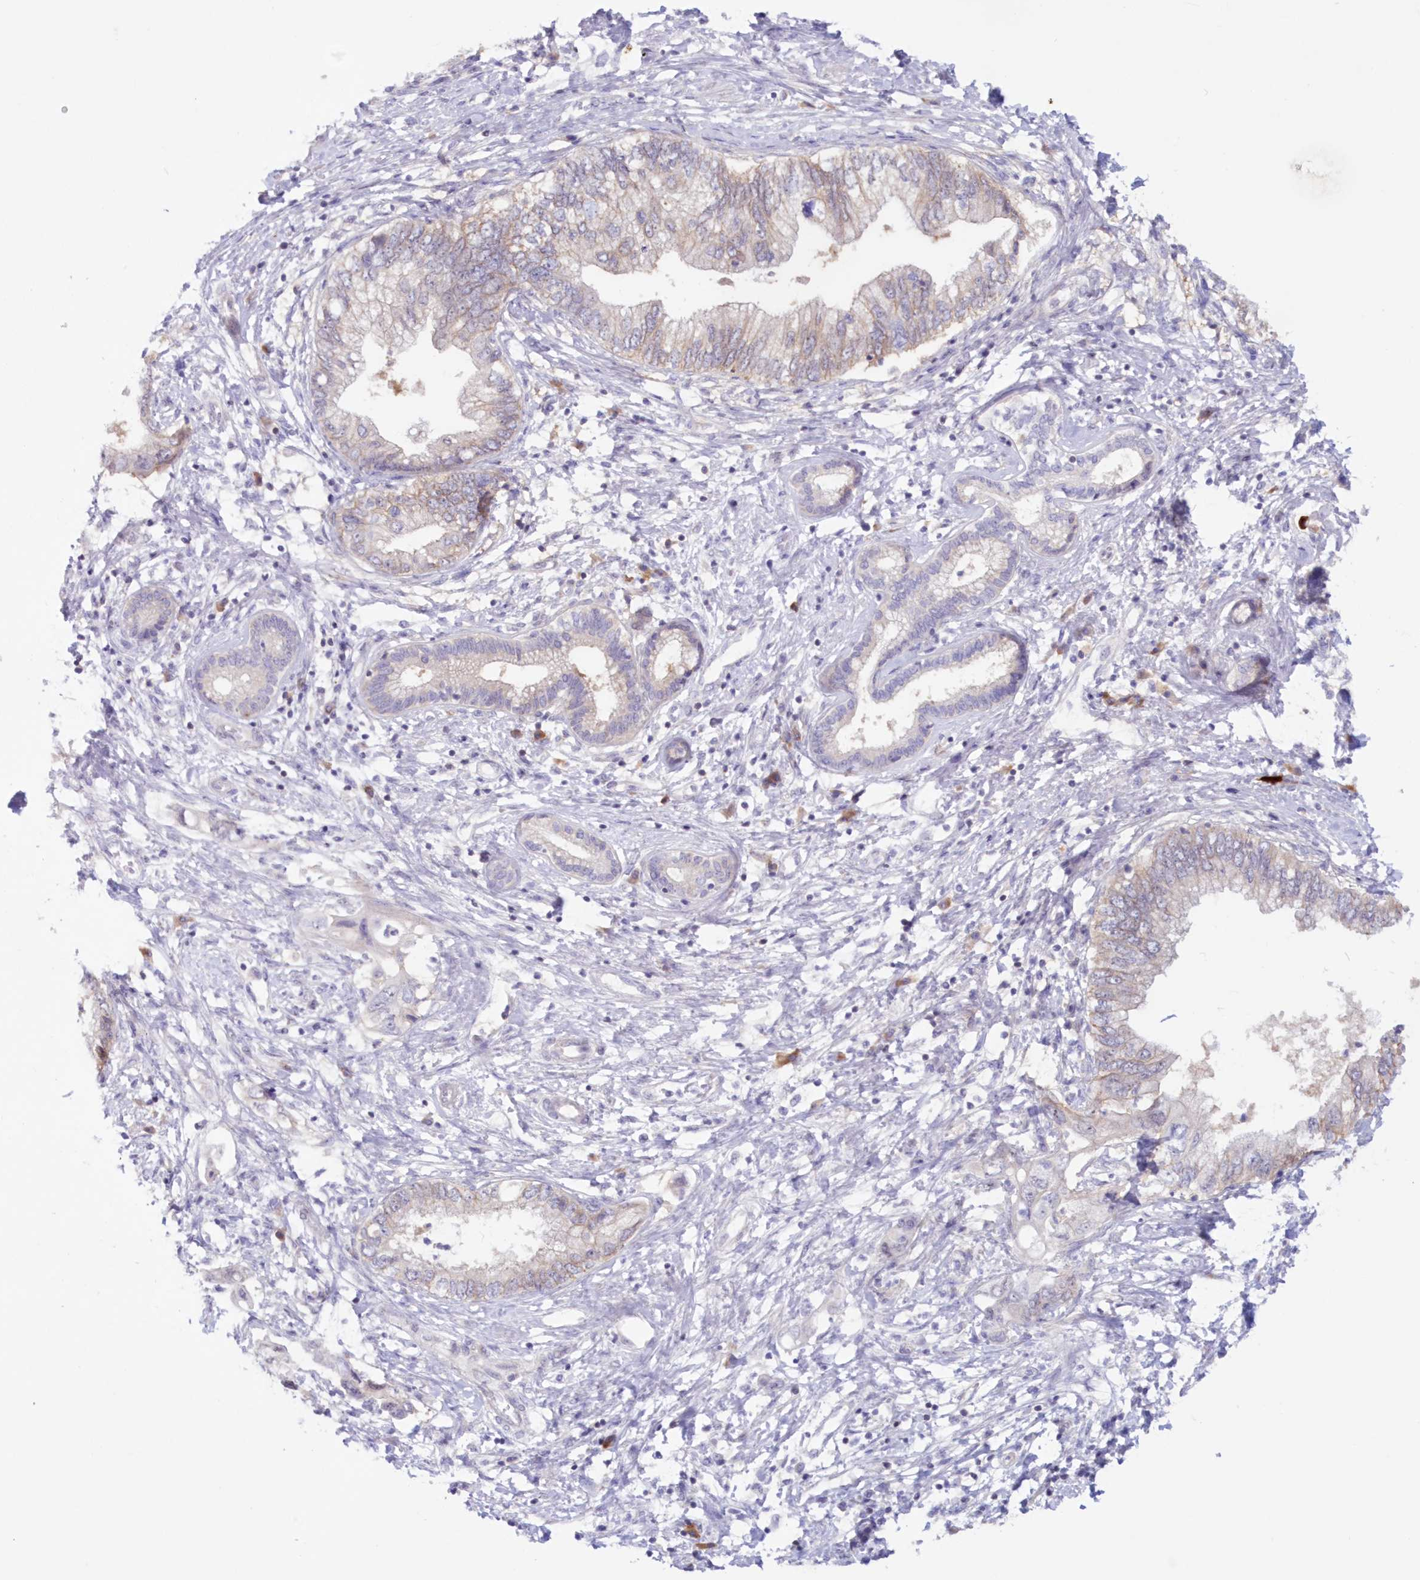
{"staining": {"intensity": "negative", "quantity": "none", "location": "none"}, "tissue": "pancreatic cancer", "cell_type": "Tumor cells", "image_type": "cancer", "snomed": [{"axis": "morphology", "description": "Adenocarcinoma, NOS"}, {"axis": "topography", "description": "Pancreas"}], "caption": "There is no significant positivity in tumor cells of pancreatic cancer (adenocarcinoma).", "gene": "SNED1", "patient": {"sex": "female", "age": 73}}